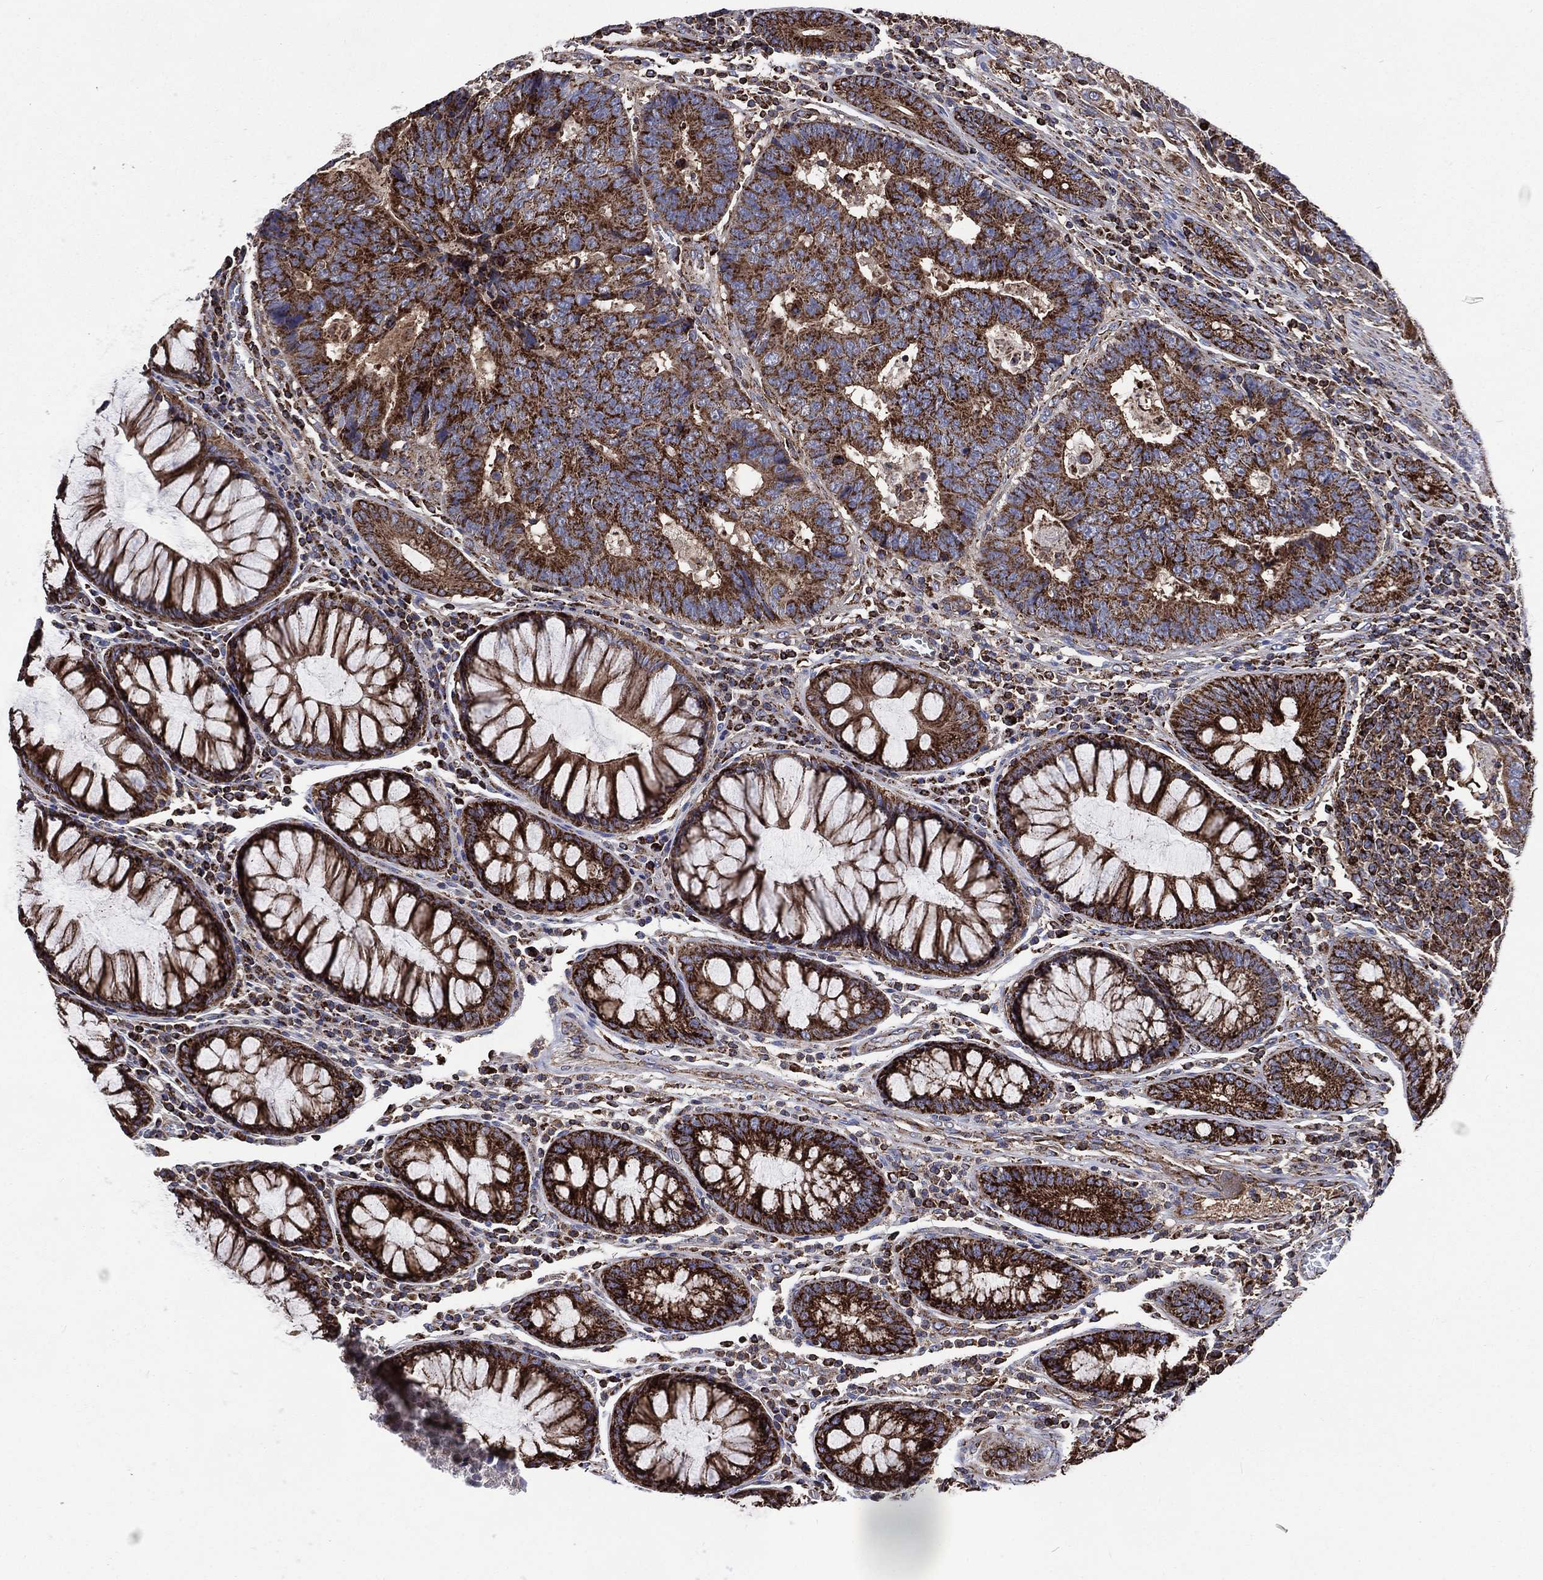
{"staining": {"intensity": "strong", "quantity": ">75%", "location": "cytoplasmic/membranous"}, "tissue": "colorectal cancer", "cell_type": "Tumor cells", "image_type": "cancer", "snomed": [{"axis": "morphology", "description": "Adenocarcinoma, NOS"}, {"axis": "topography", "description": "Colon"}], "caption": "There is high levels of strong cytoplasmic/membranous expression in tumor cells of colorectal cancer, as demonstrated by immunohistochemical staining (brown color).", "gene": "ANKRD37", "patient": {"sex": "female", "age": 48}}